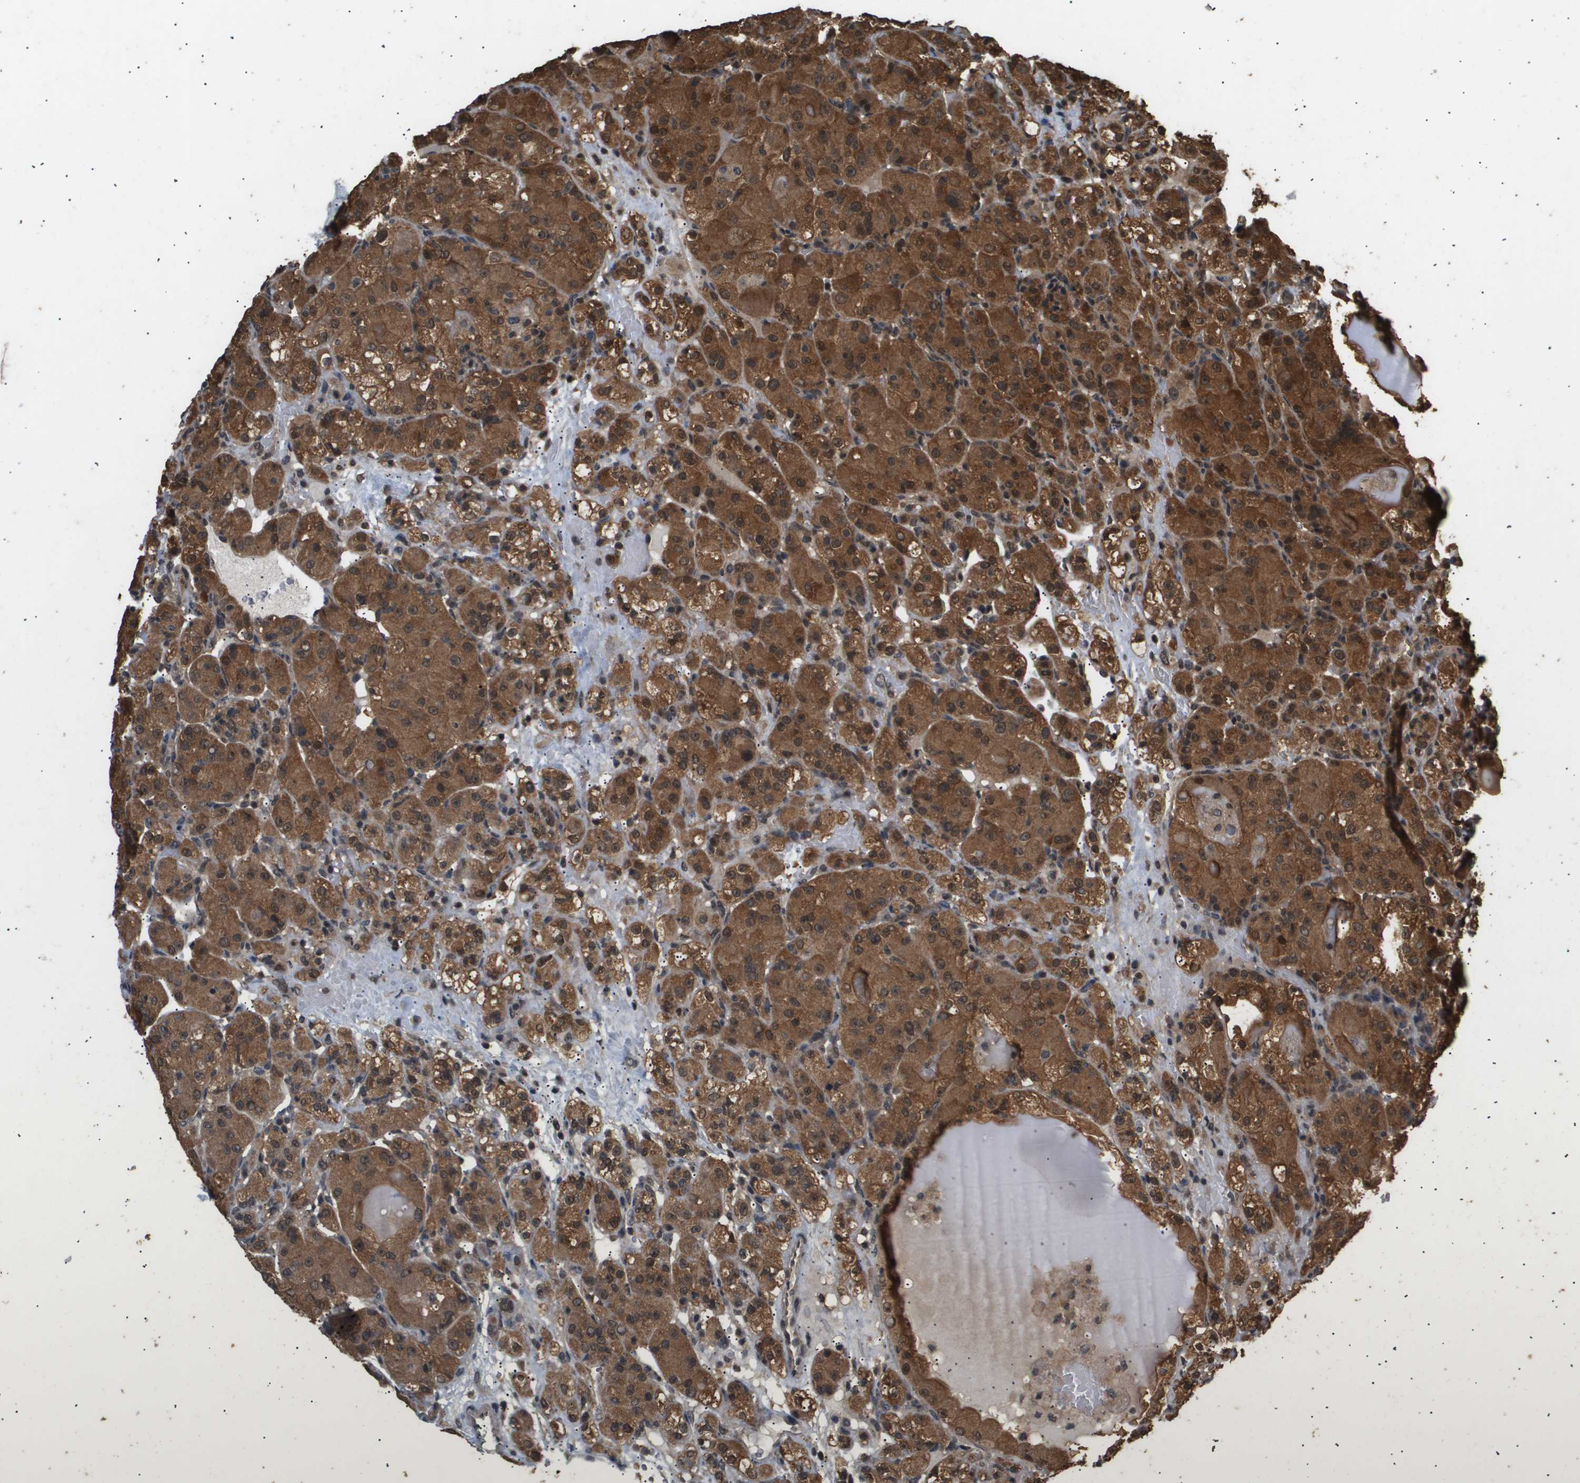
{"staining": {"intensity": "moderate", "quantity": ">75%", "location": "cytoplasmic/membranous,nuclear"}, "tissue": "renal cancer", "cell_type": "Tumor cells", "image_type": "cancer", "snomed": [{"axis": "morphology", "description": "Normal tissue, NOS"}, {"axis": "morphology", "description": "Adenocarcinoma, NOS"}, {"axis": "topography", "description": "Kidney"}], "caption": "A high-resolution image shows immunohistochemistry staining of adenocarcinoma (renal), which demonstrates moderate cytoplasmic/membranous and nuclear expression in approximately >75% of tumor cells.", "gene": "ING1", "patient": {"sex": "male", "age": 61}}